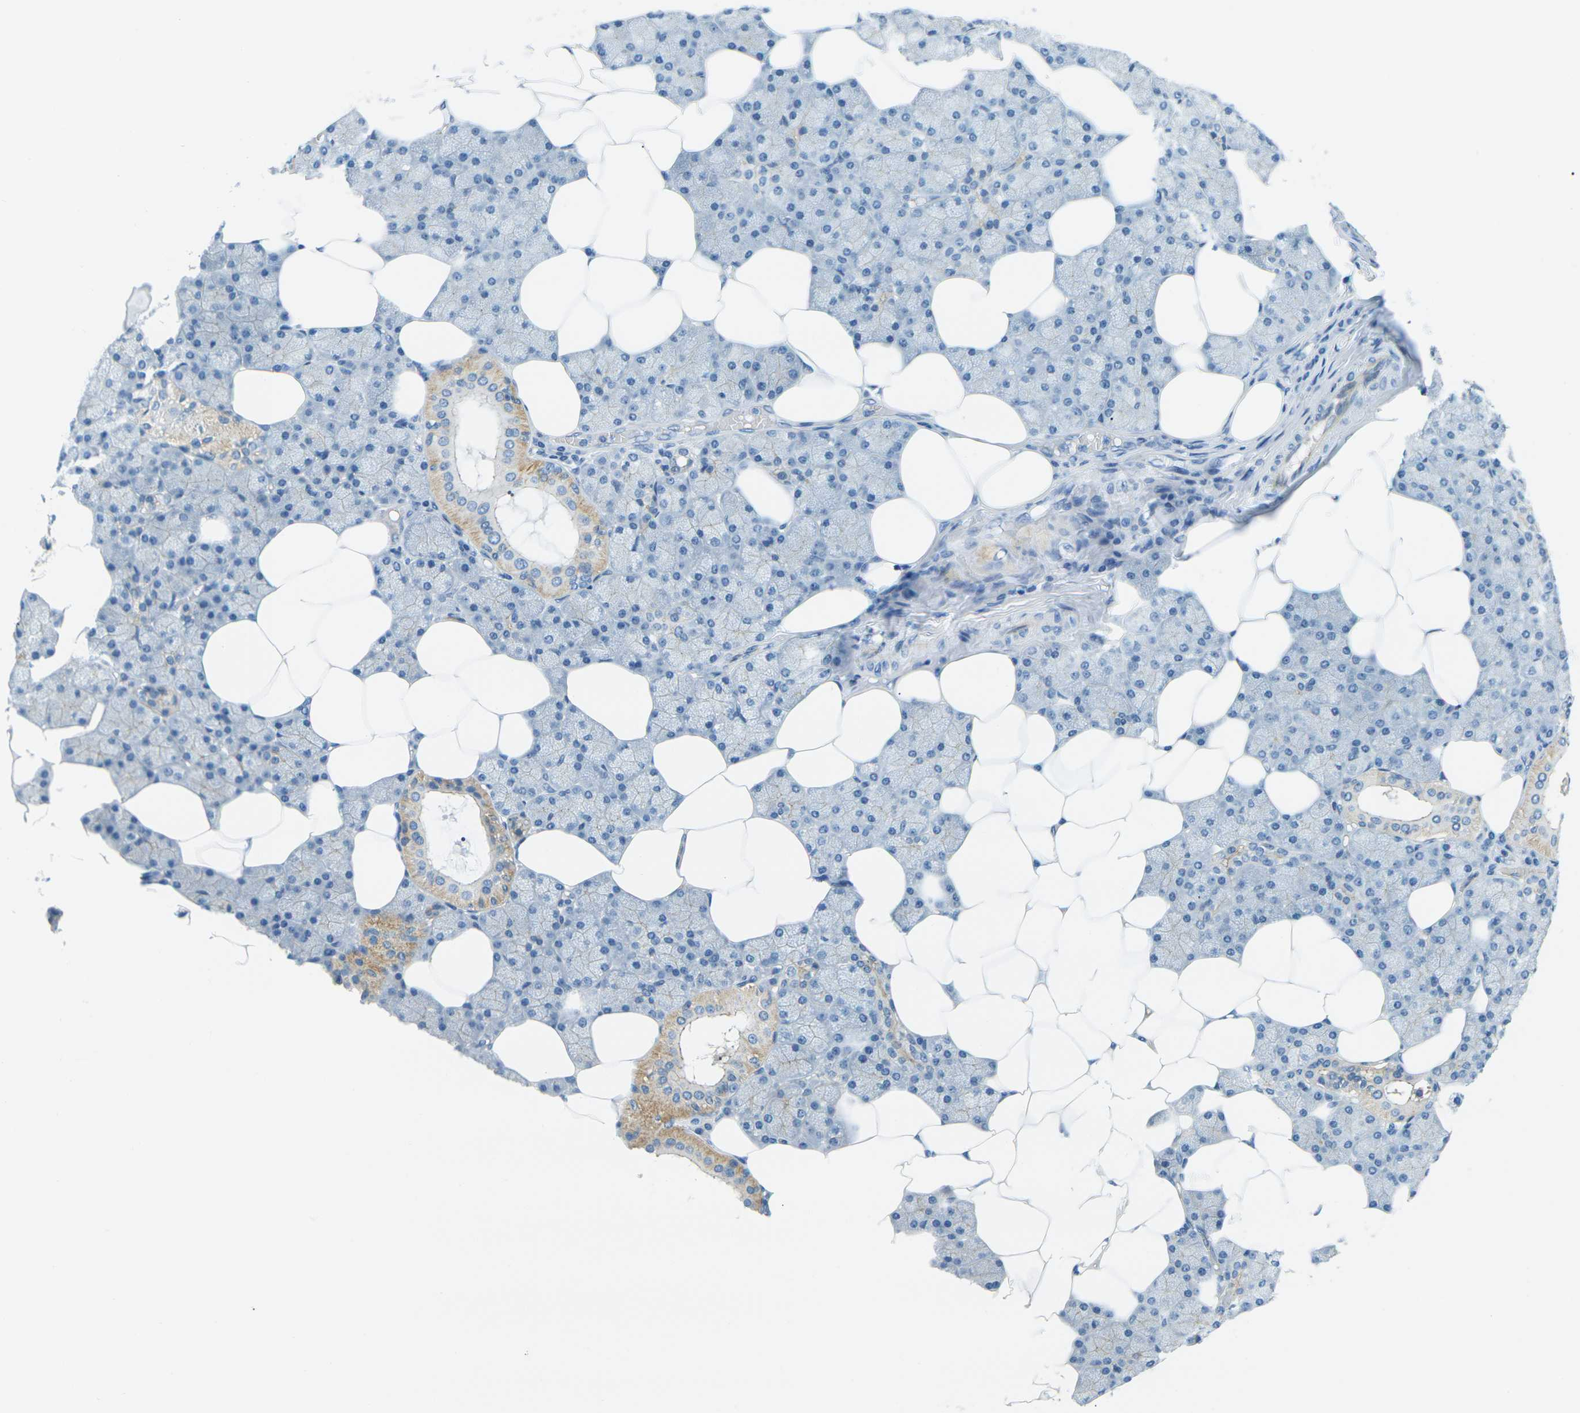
{"staining": {"intensity": "moderate", "quantity": "25%-75%", "location": "cytoplasmic/membranous"}, "tissue": "salivary gland", "cell_type": "Glandular cells", "image_type": "normal", "snomed": [{"axis": "morphology", "description": "Normal tissue, NOS"}, {"axis": "topography", "description": "Salivary gland"}], "caption": "A brown stain labels moderate cytoplasmic/membranous positivity of a protein in glandular cells of unremarkable human salivary gland. The protein of interest is shown in brown color, while the nuclei are stained blue.", "gene": "OCLN", "patient": {"sex": "male", "age": 62}}